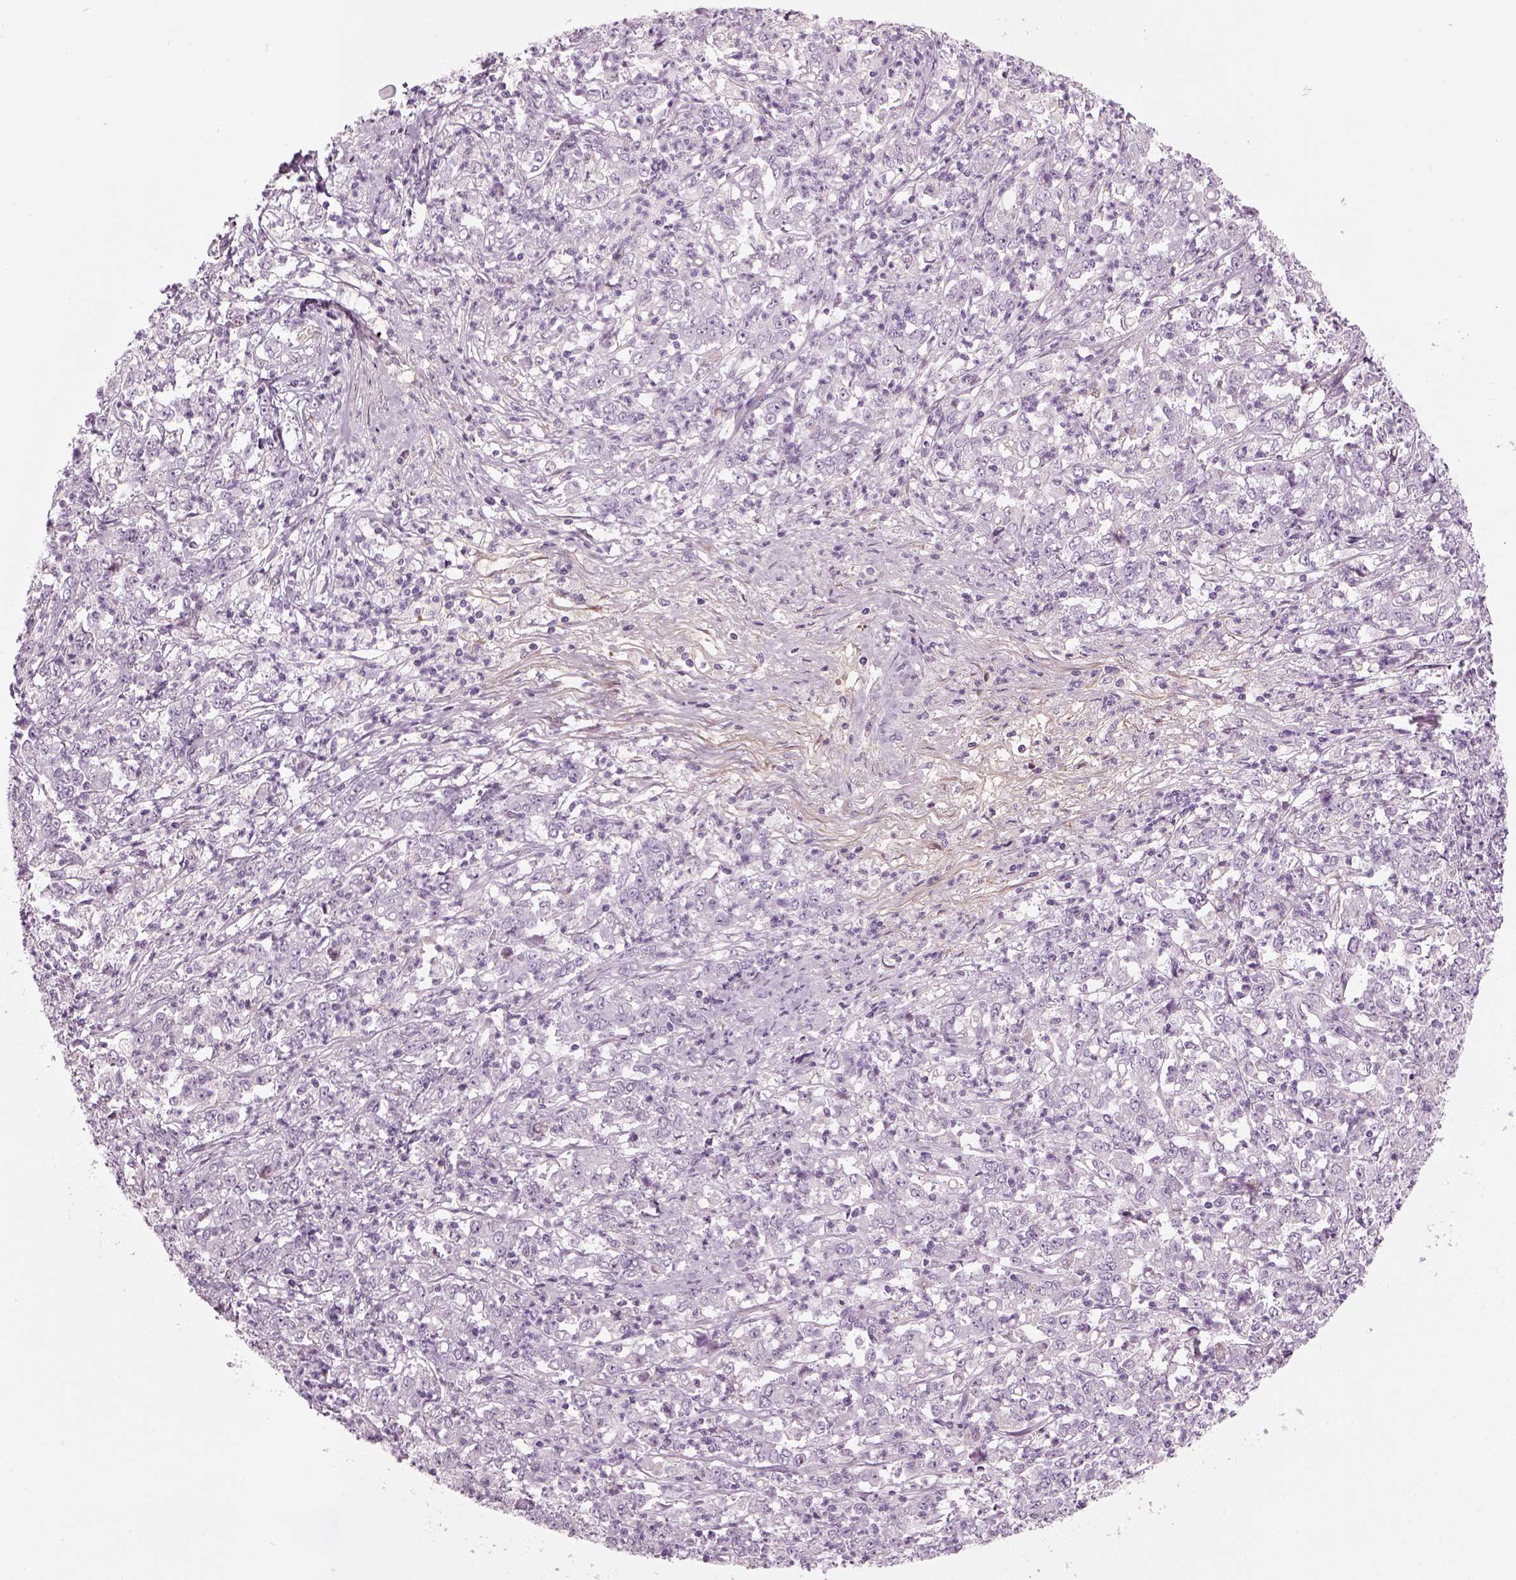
{"staining": {"intensity": "negative", "quantity": "none", "location": "none"}, "tissue": "stomach cancer", "cell_type": "Tumor cells", "image_type": "cancer", "snomed": [{"axis": "morphology", "description": "Adenocarcinoma, NOS"}, {"axis": "topography", "description": "Stomach, lower"}], "caption": "This is an immunohistochemistry micrograph of human adenocarcinoma (stomach). There is no expression in tumor cells.", "gene": "PABPC1L2B", "patient": {"sex": "female", "age": 71}}